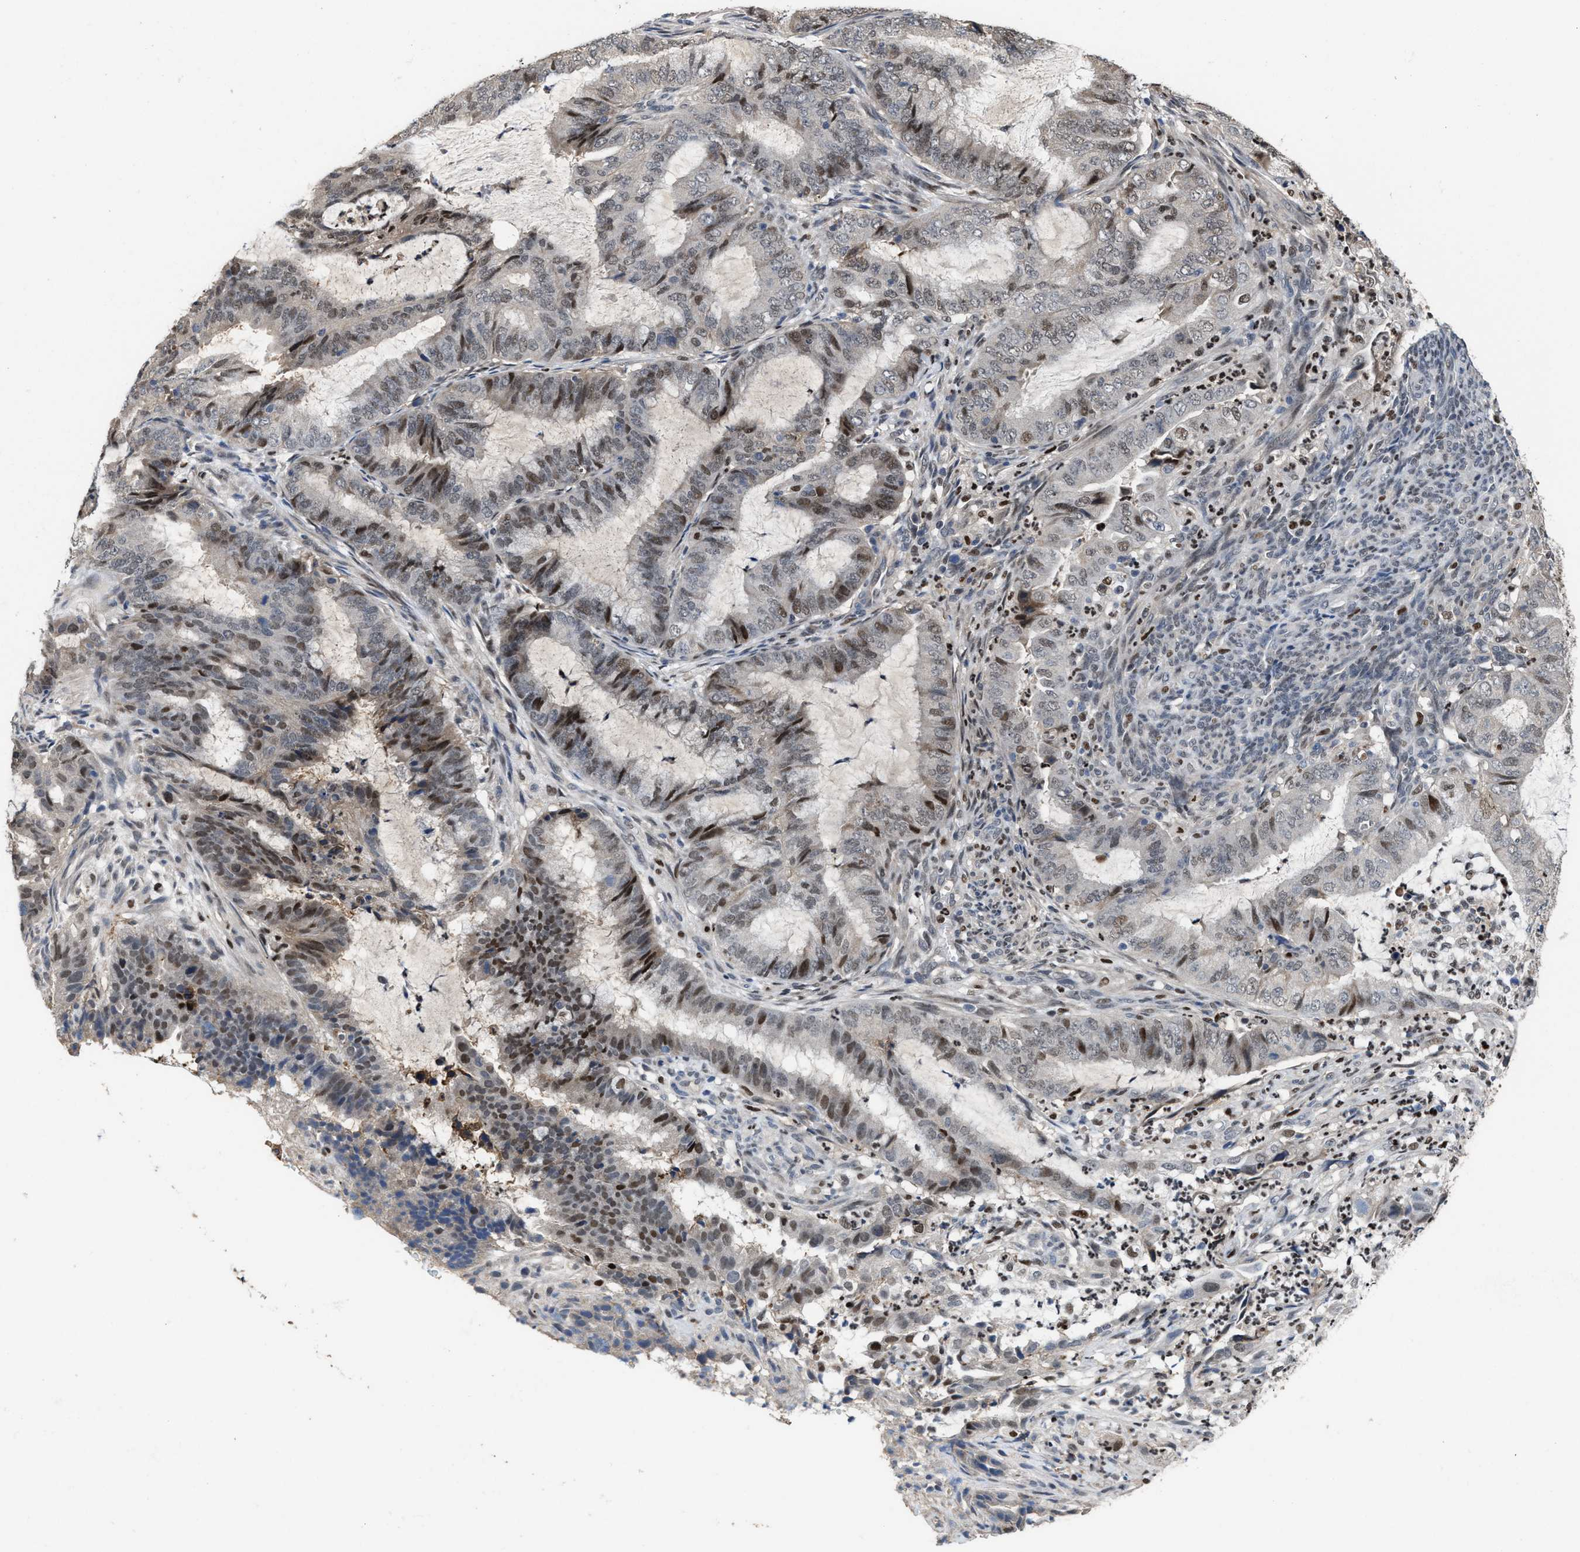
{"staining": {"intensity": "moderate", "quantity": "25%-75%", "location": "nuclear"}, "tissue": "endometrial cancer", "cell_type": "Tumor cells", "image_type": "cancer", "snomed": [{"axis": "morphology", "description": "Adenocarcinoma, NOS"}, {"axis": "topography", "description": "Endometrium"}], "caption": "Protein expression analysis of human endometrial cancer (adenocarcinoma) reveals moderate nuclear staining in approximately 25%-75% of tumor cells.", "gene": "ZNF20", "patient": {"sex": "female", "age": 51}}